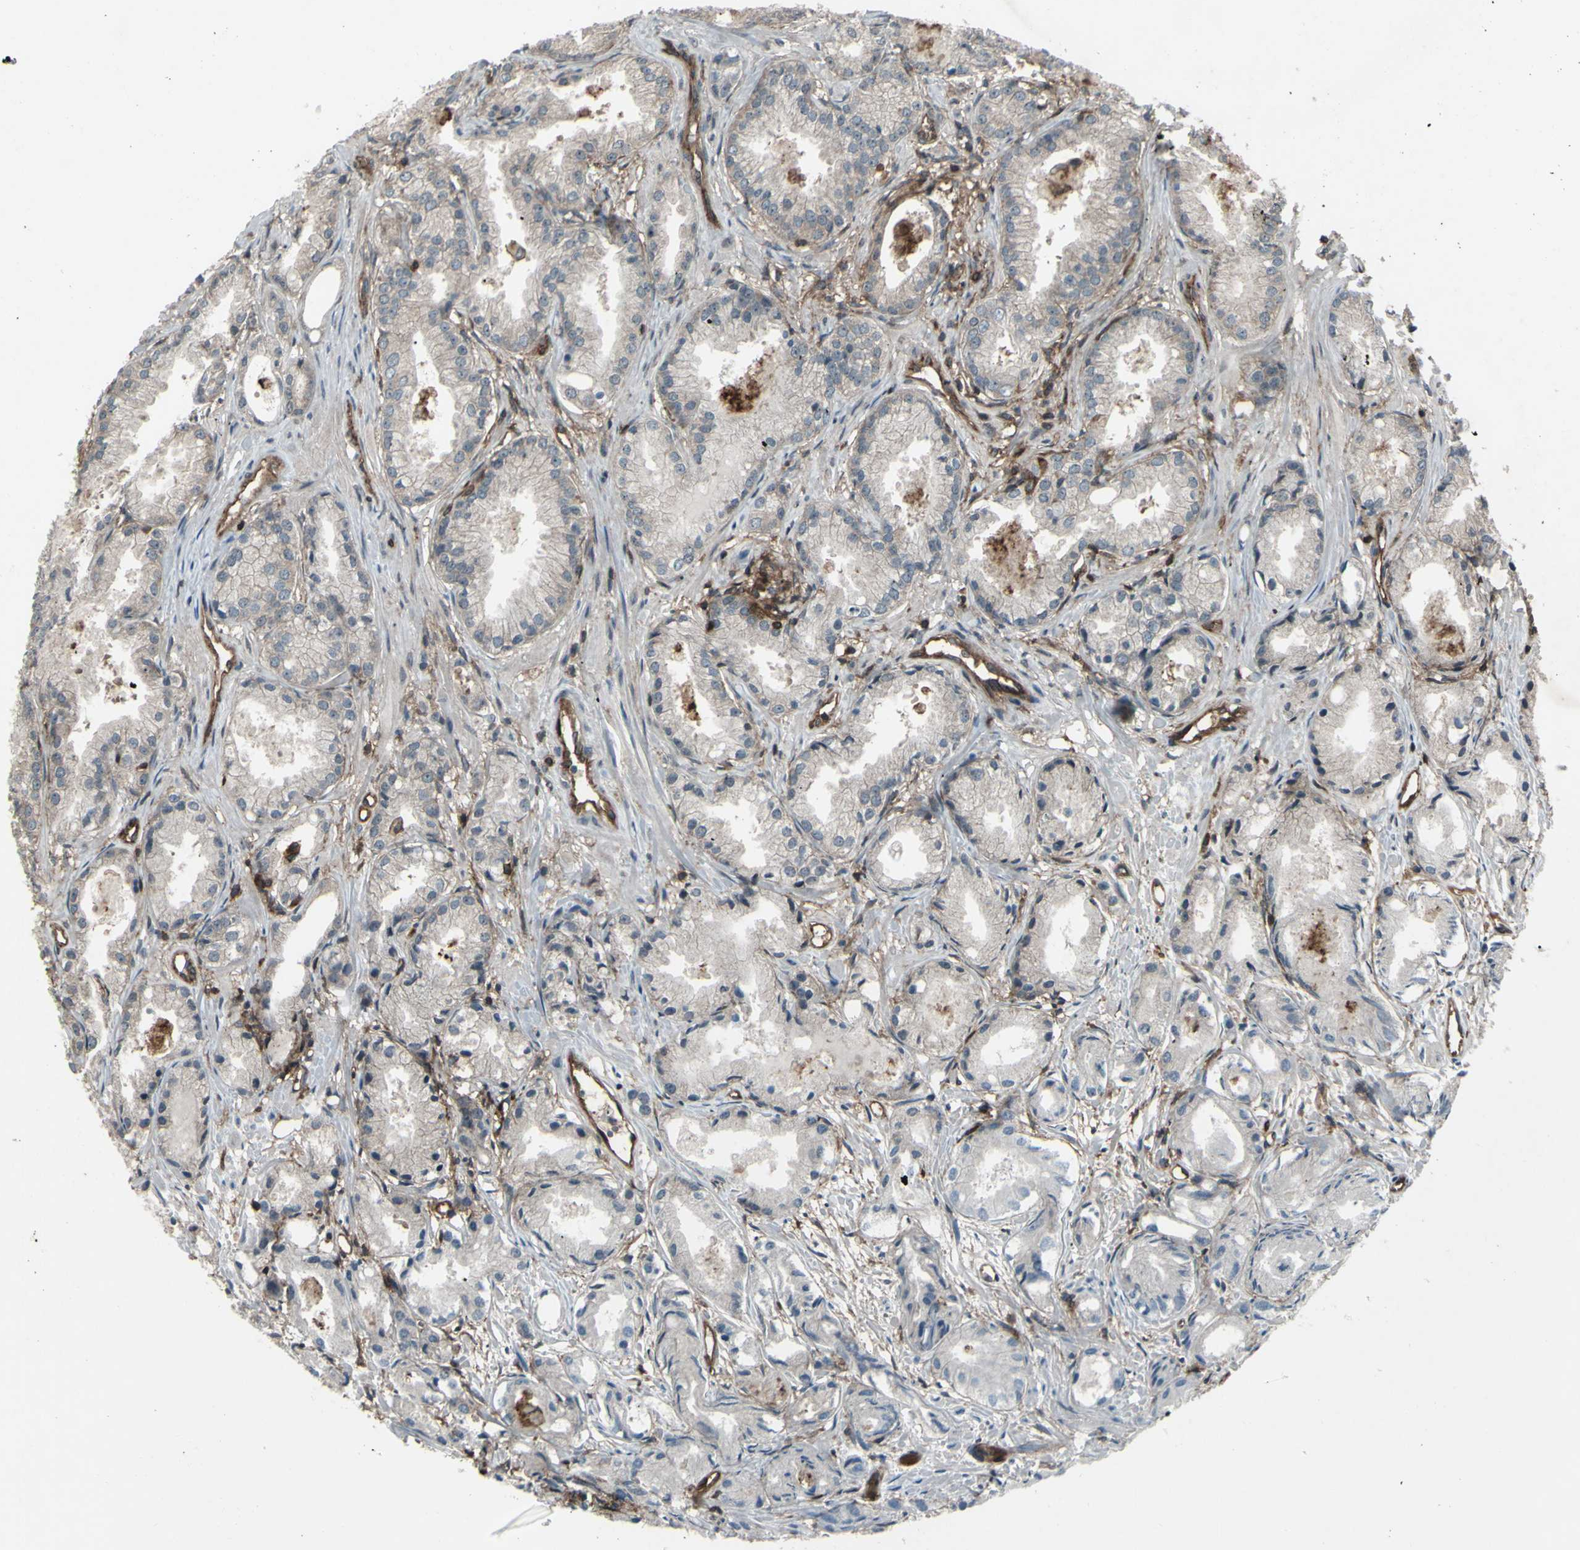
{"staining": {"intensity": "negative", "quantity": "none", "location": "none"}, "tissue": "prostate cancer", "cell_type": "Tumor cells", "image_type": "cancer", "snomed": [{"axis": "morphology", "description": "Adenocarcinoma, Low grade"}, {"axis": "topography", "description": "Prostate"}], "caption": "This image is of prostate cancer stained with immunohistochemistry (IHC) to label a protein in brown with the nuclei are counter-stained blue. There is no positivity in tumor cells.", "gene": "FXYD5", "patient": {"sex": "male", "age": 72}}